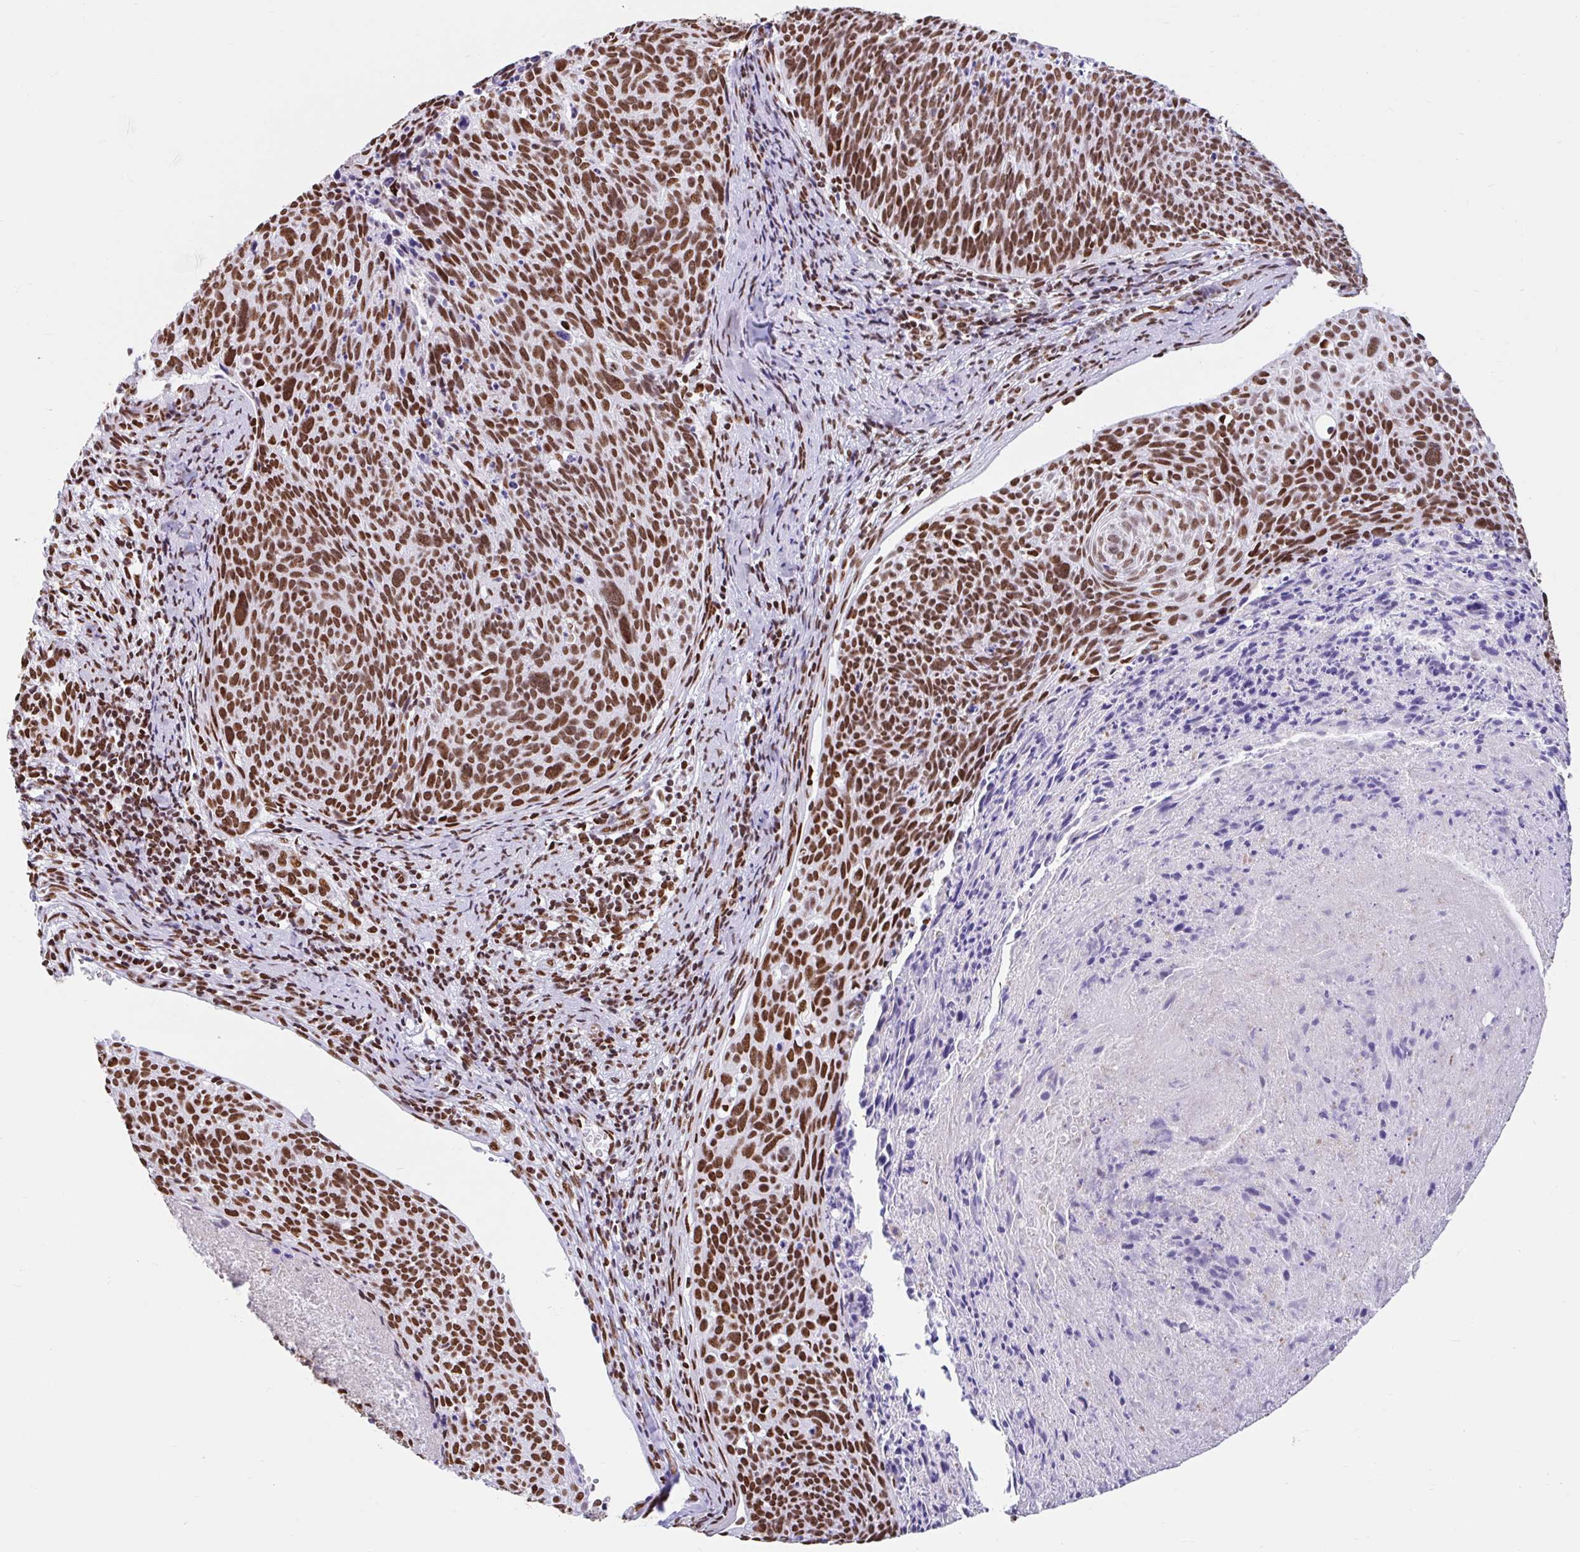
{"staining": {"intensity": "moderate", "quantity": ">75%", "location": "nuclear"}, "tissue": "cervical cancer", "cell_type": "Tumor cells", "image_type": "cancer", "snomed": [{"axis": "morphology", "description": "Squamous cell carcinoma, NOS"}, {"axis": "topography", "description": "Cervix"}], "caption": "A brown stain labels moderate nuclear staining of a protein in cervical cancer (squamous cell carcinoma) tumor cells. Immunohistochemistry (ihc) stains the protein in brown and the nuclei are stained blue.", "gene": "KHDRBS1", "patient": {"sex": "female", "age": 49}}